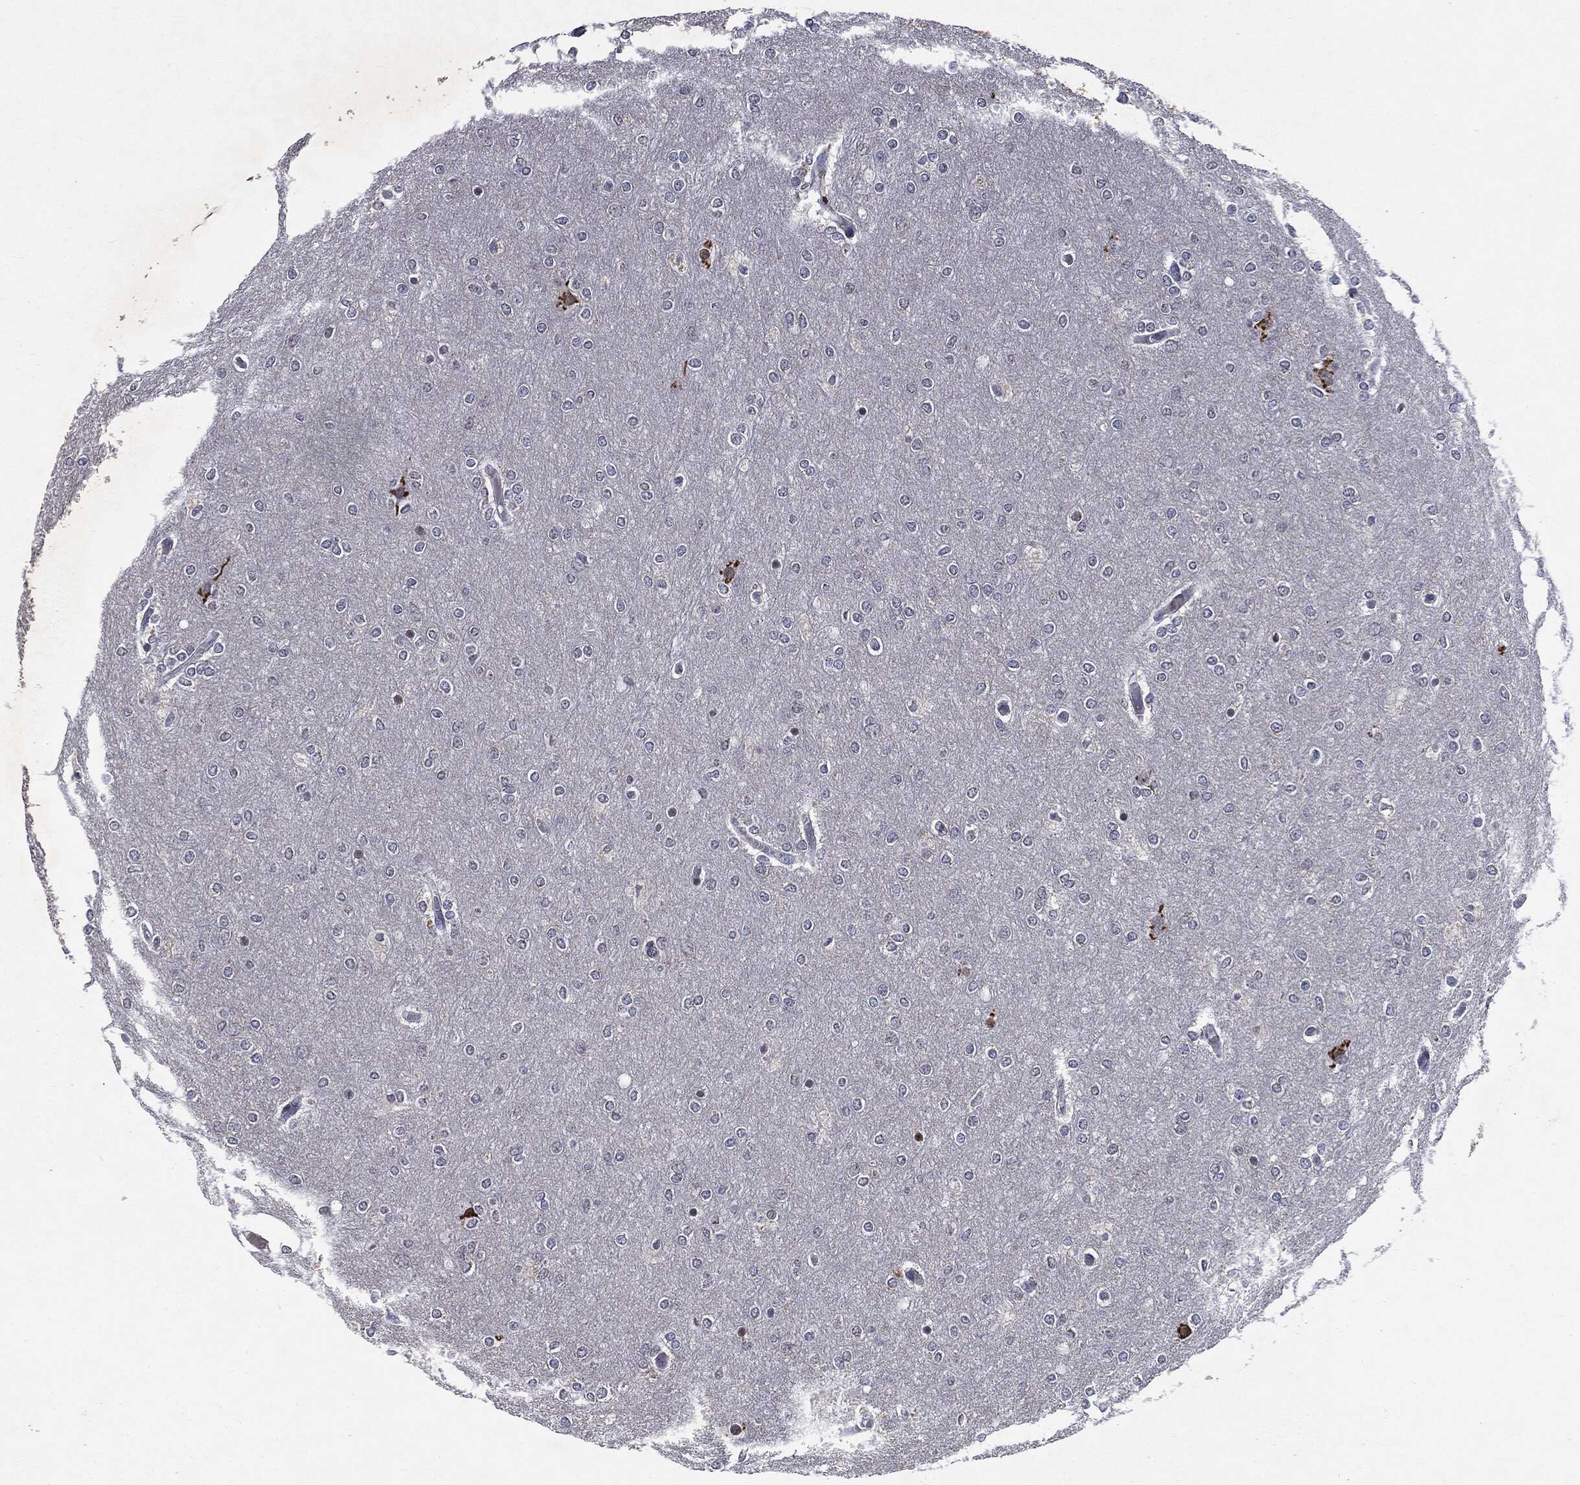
{"staining": {"intensity": "negative", "quantity": "none", "location": "none"}, "tissue": "glioma", "cell_type": "Tumor cells", "image_type": "cancer", "snomed": [{"axis": "morphology", "description": "Glioma, malignant, High grade"}, {"axis": "topography", "description": "Brain"}], "caption": "Immunohistochemical staining of glioma shows no significant staining in tumor cells.", "gene": "CASD1", "patient": {"sex": "female", "age": 61}}